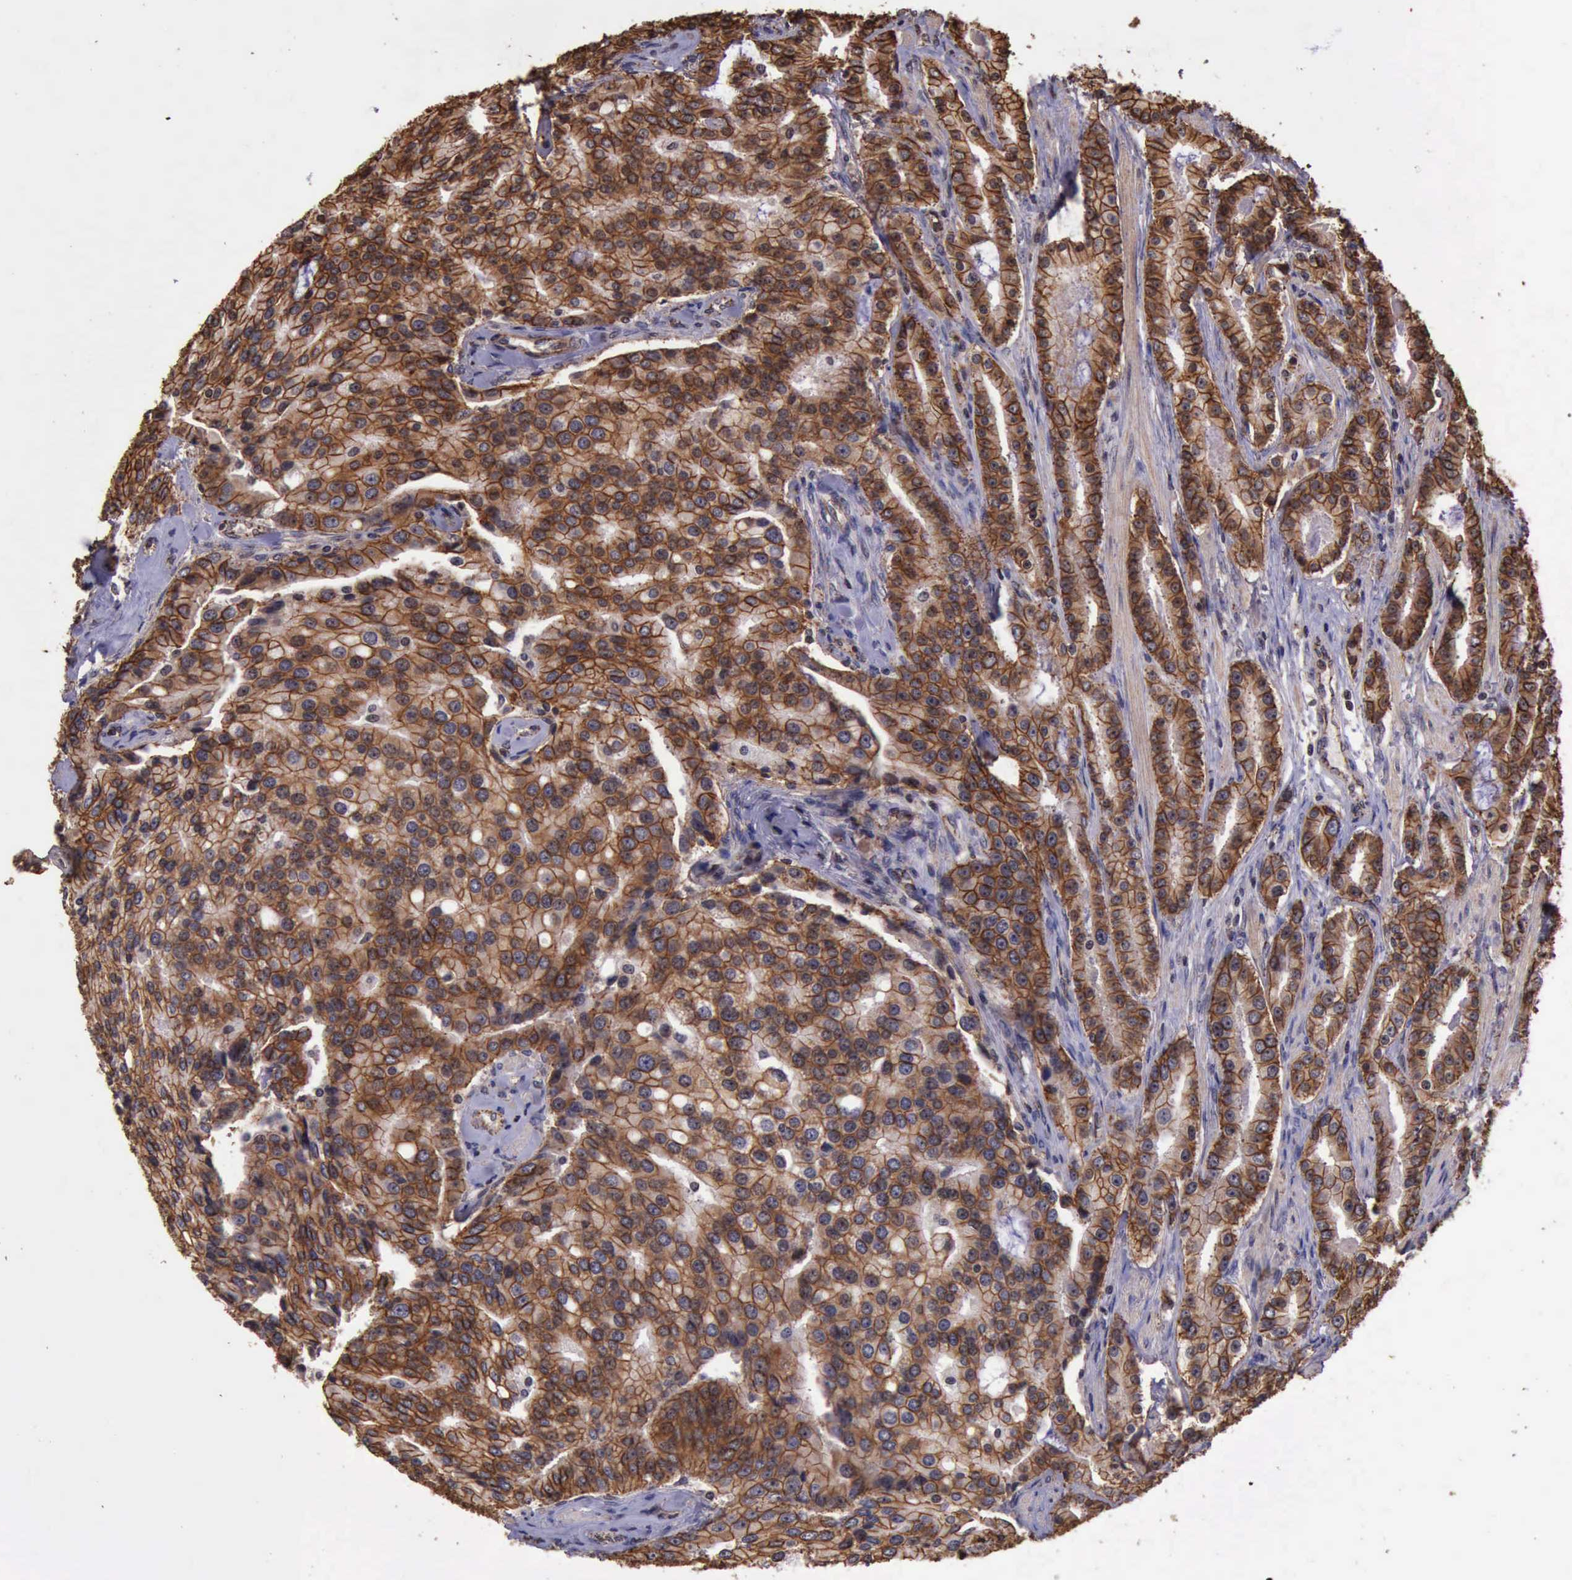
{"staining": {"intensity": "moderate", "quantity": ">75%", "location": "cytoplasmic/membranous"}, "tissue": "prostate cancer", "cell_type": "Tumor cells", "image_type": "cancer", "snomed": [{"axis": "morphology", "description": "Adenocarcinoma, Medium grade"}, {"axis": "topography", "description": "Prostate"}], "caption": "Protein positivity by IHC exhibits moderate cytoplasmic/membranous staining in approximately >75% of tumor cells in prostate adenocarcinoma (medium-grade). (DAB (3,3'-diaminobenzidine) IHC with brightfield microscopy, high magnification).", "gene": "CTNNB1", "patient": {"sex": "male", "age": 72}}